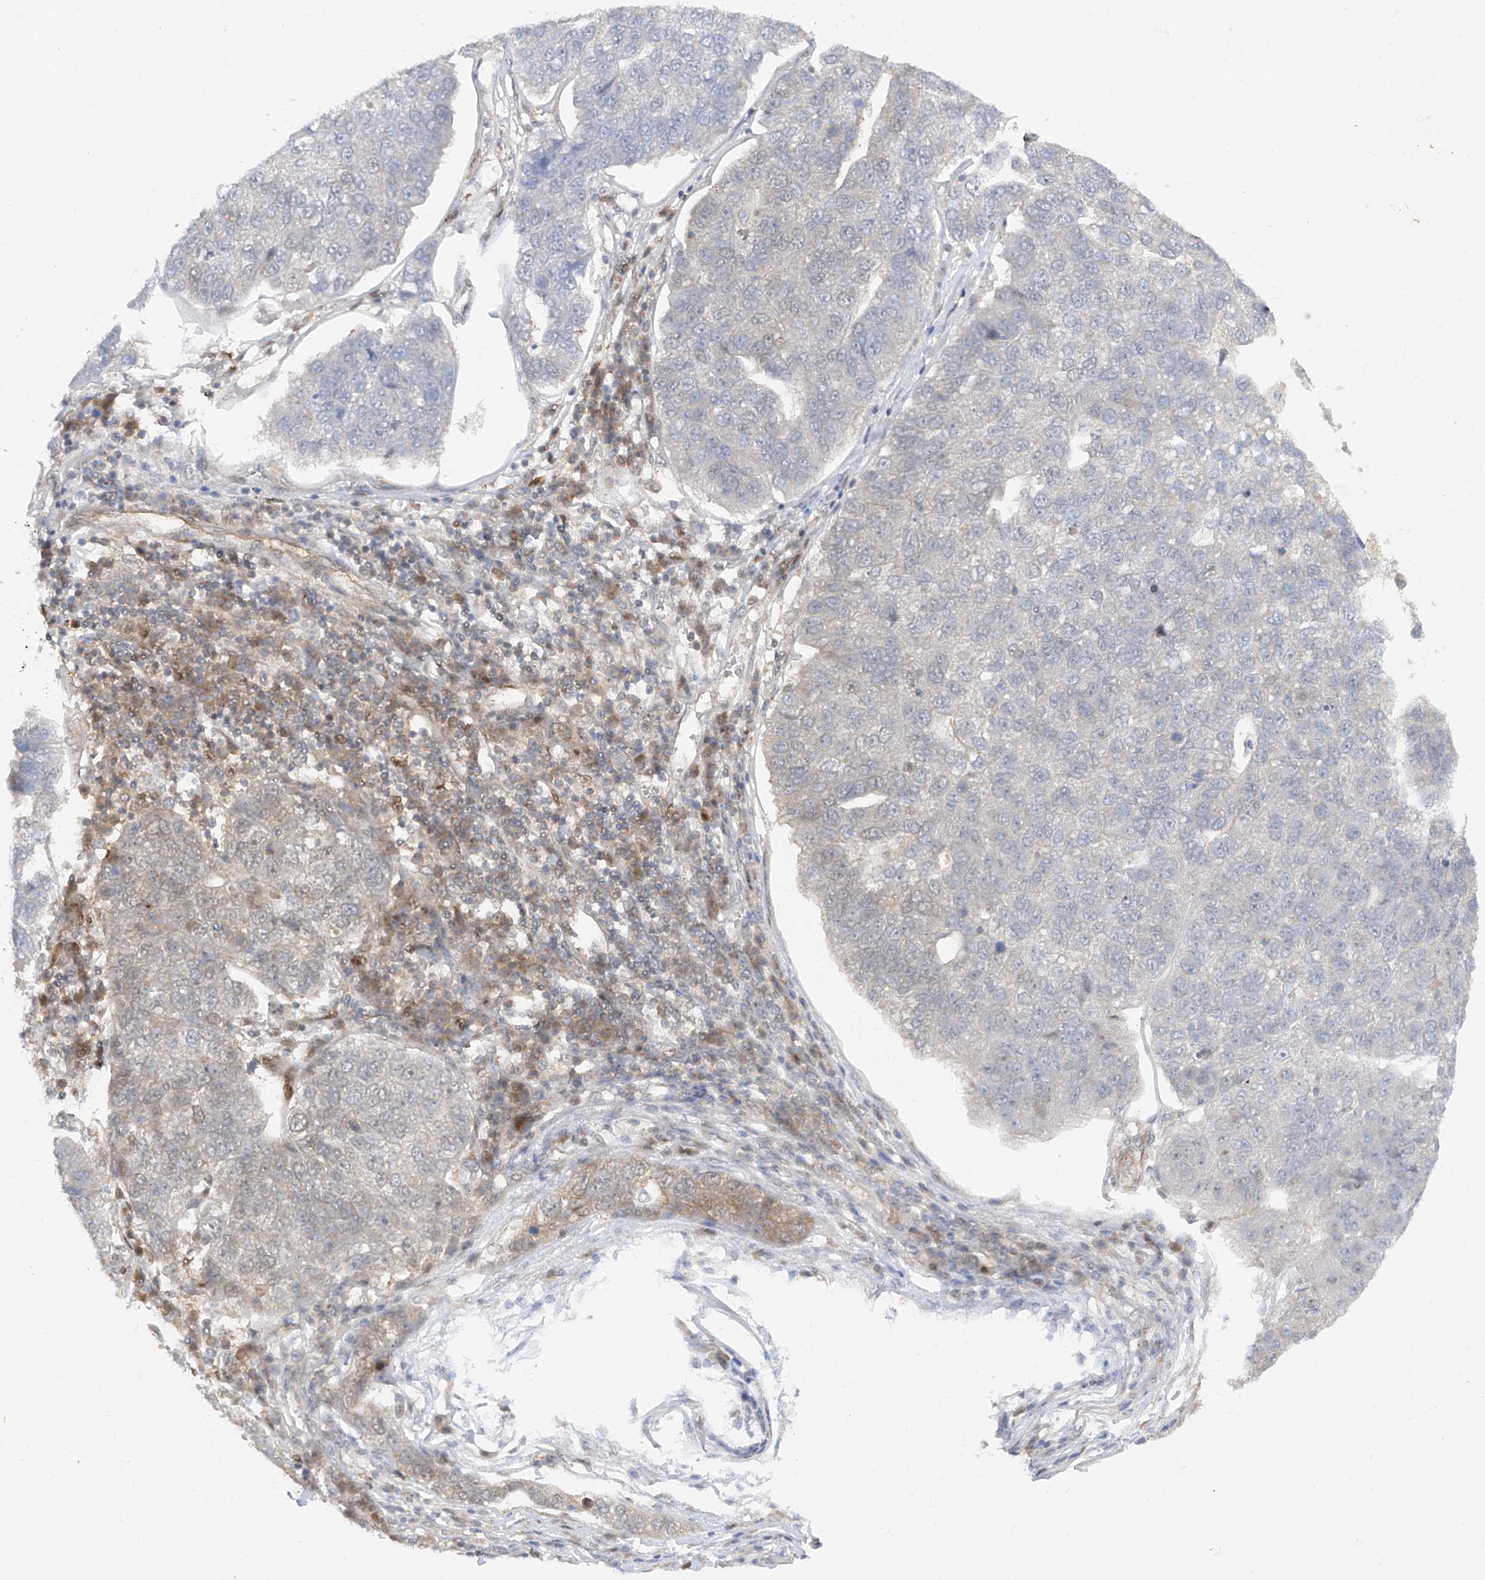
{"staining": {"intensity": "moderate", "quantity": "<25%", "location": "cytoplasmic/membranous"}, "tissue": "pancreatic cancer", "cell_type": "Tumor cells", "image_type": "cancer", "snomed": [{"axis": "morphology", "description": "Adenocarcinoma, NOS"}, {"axis": "topography", "description": "Pancreas"}], "caption": "Pancreatic cancer stained with DAB immunohistochemistry exhibits low levels of moderate cytoplasmic/membranous expression in about <25% of tumor cells. Using DAB (brown) and hematoxylin (blue) stains, captured at high magnification using brightfield microscopy.", "gene": "ZNF358", "patient": {"sex": "female", "age": 61}}